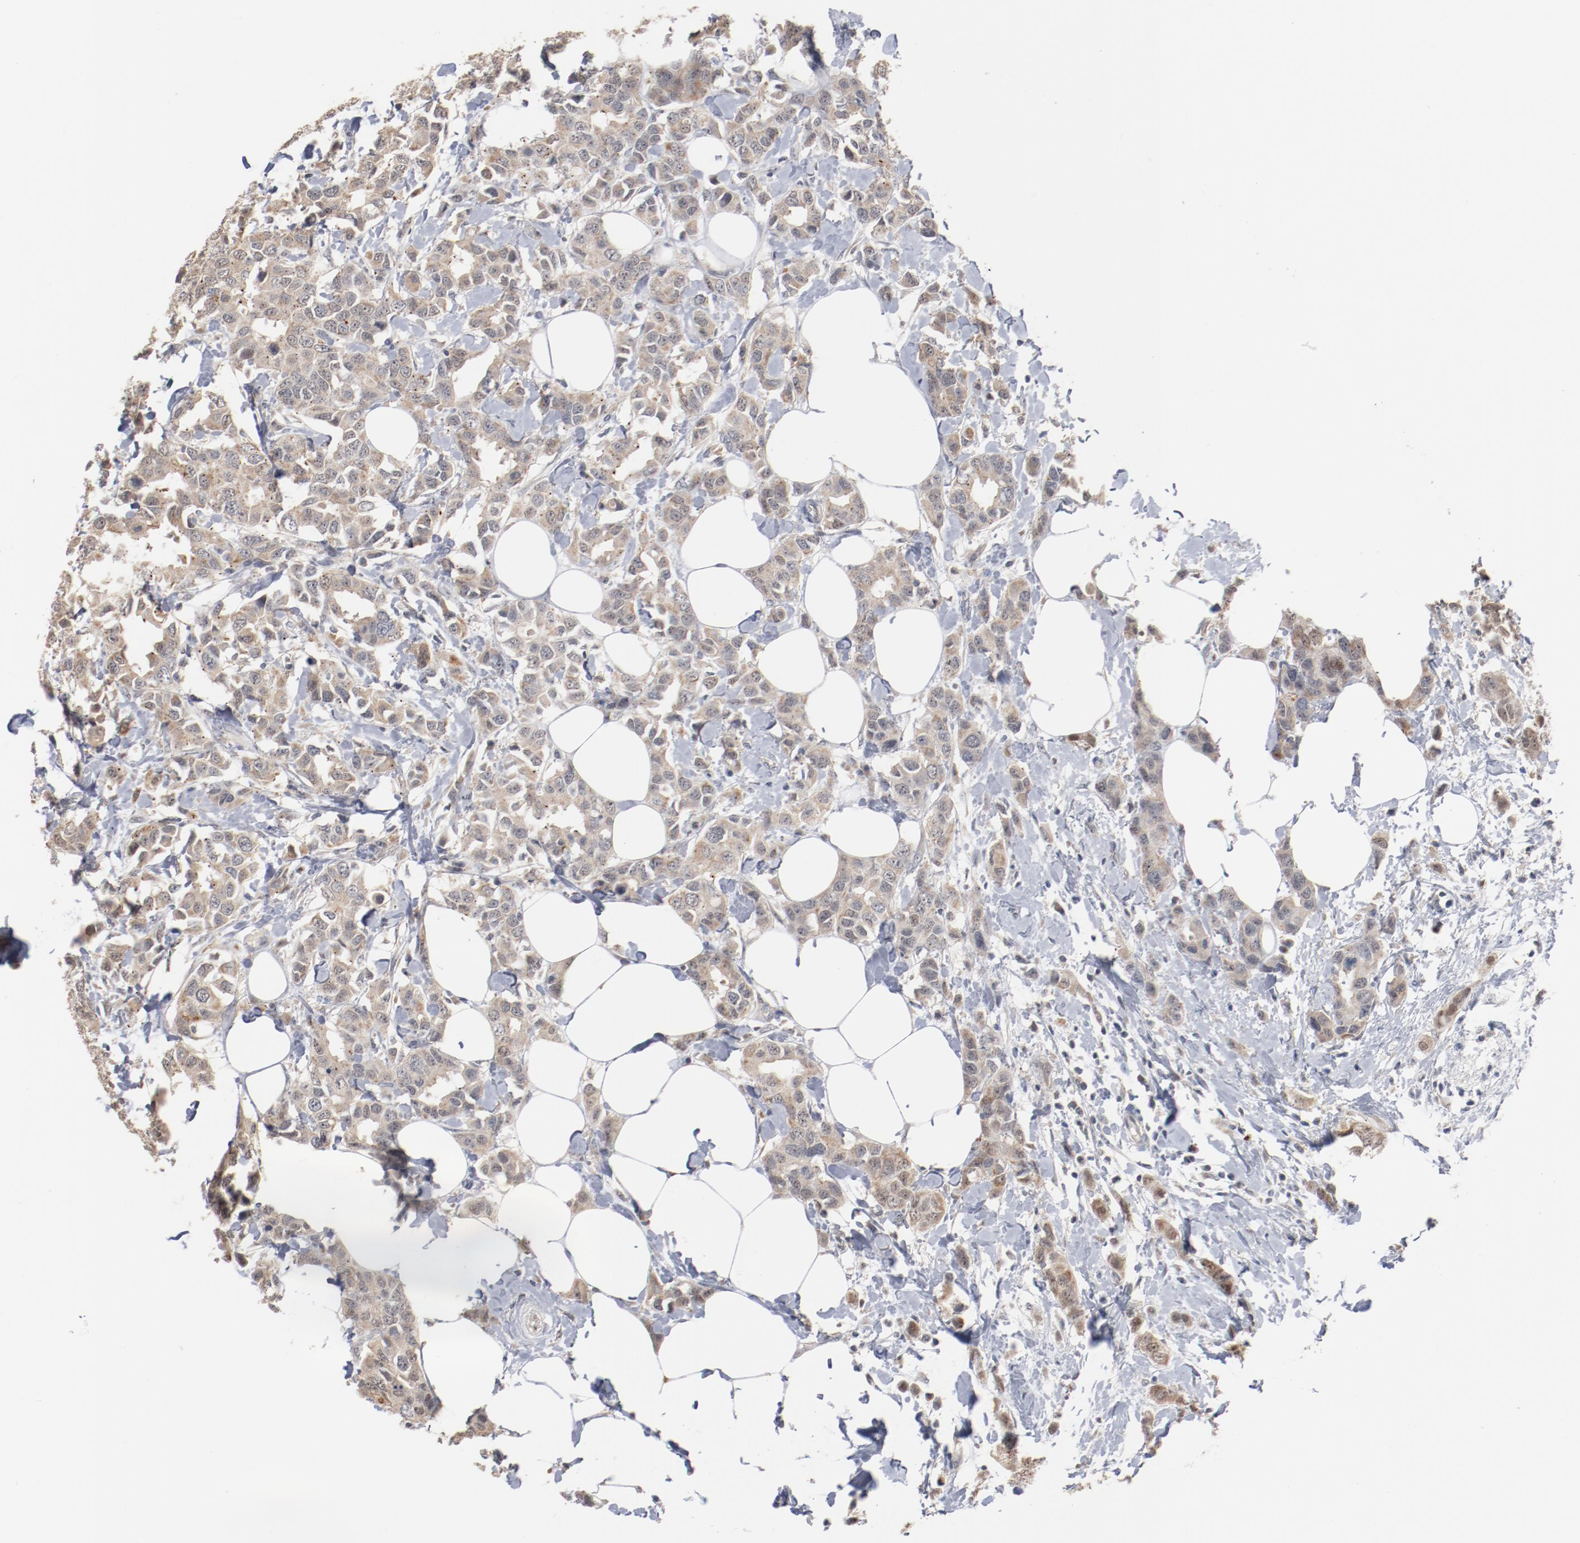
{"staining": {"intensity": "weak", "quantity": "25%-75%", "location": "cytoplasmic/membranous"}, "tissue": "breast cancer", "cell_type": "Tumor cells", "image_type": "cancer", "snomed": [{"axis": "morphology", "description": "Normal tissue, NOS"}, {"axis": "morphology", "description": "Duct carcinoma"}, {"axis": "topography", "description": "Breast"}], "caption": "Immunohistochemical staining of human breast invasive ductal carcinoma displays low levels of weak cytoplasmic/membranous staining in approximately 25%-75% of tumor cells.", "gene": "ERICH1", "patient": {"sex": "female", "age": 50}}